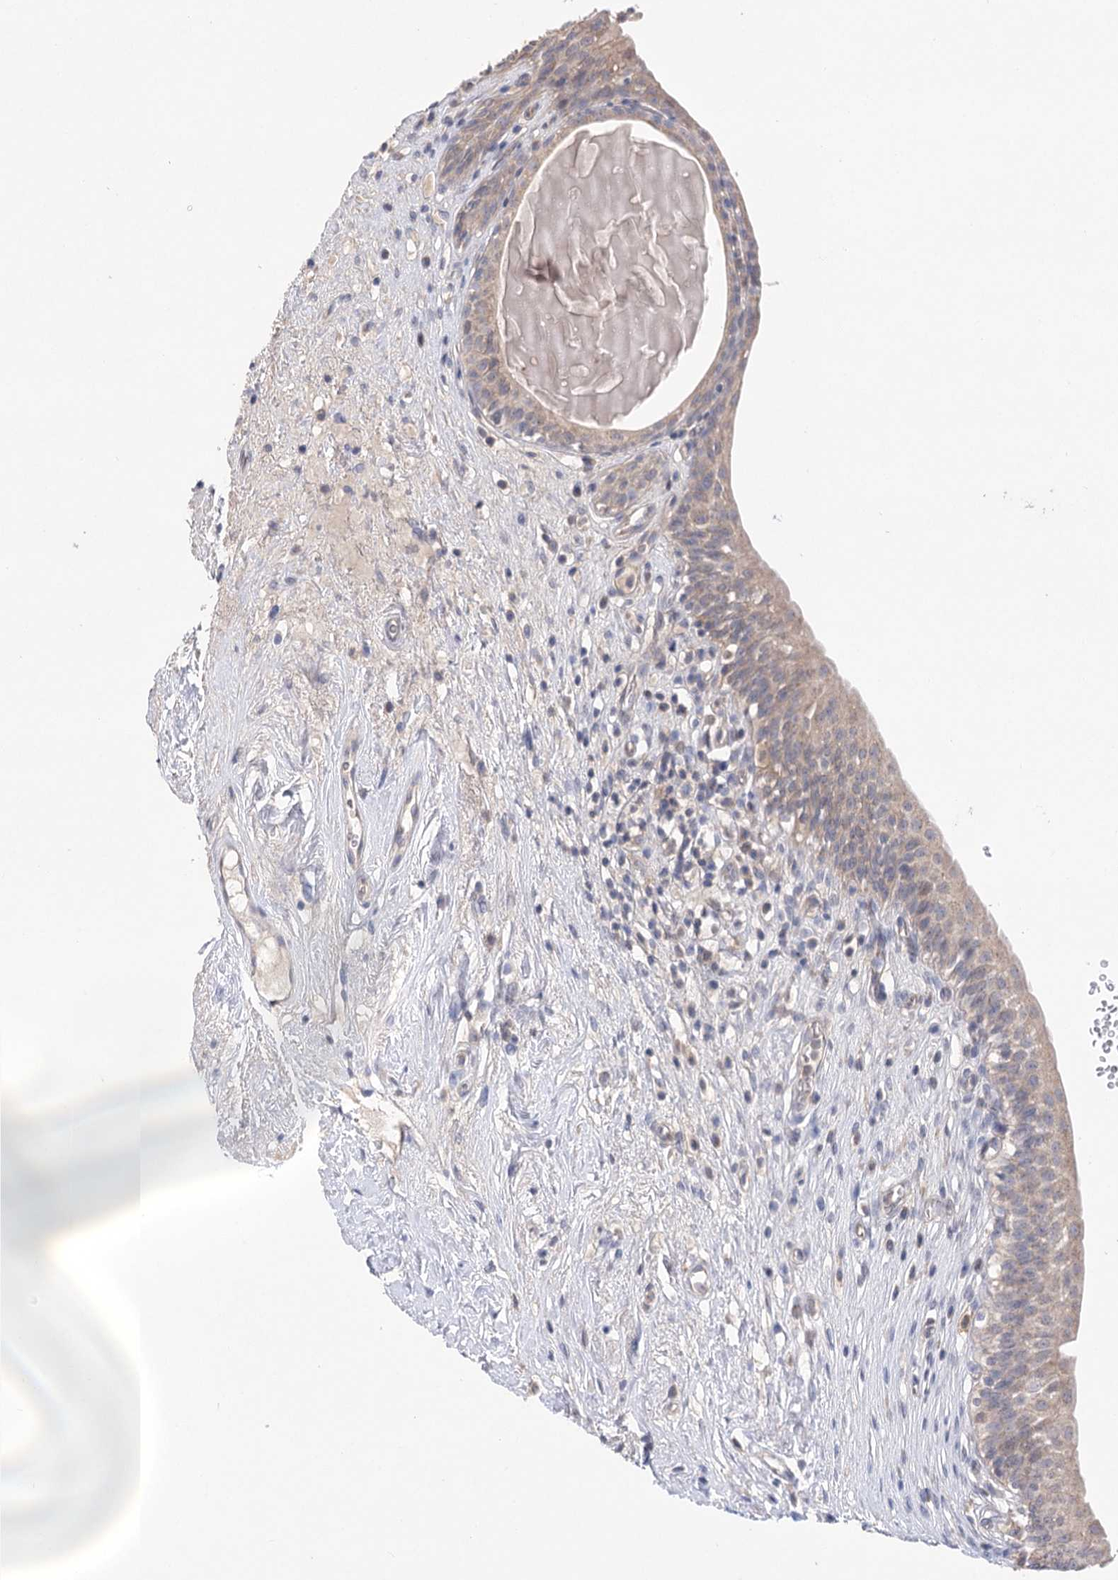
{"staining": {"intensity": "weak", "quantity": ">75%", "location": "cytoplasmic/membranous"}, "tissue": "urinary bladder", "cell_type": "Urothelial cells", "image_type": "normal", "snomed": [{"axis": "morphology", "description": "Normal tissue, NOS"}, {"axis": "topography", "description": "Urinary bladder"}], "caption": "This image exhibits immunohistochemistry (IHC) staining of normal human urinary bladder, with low weak cytoplasmic/membranous expression in approximately >75% of urothelial cells.", "gene": "AURKC", "patient": {"sex": "male", "age": 83}}